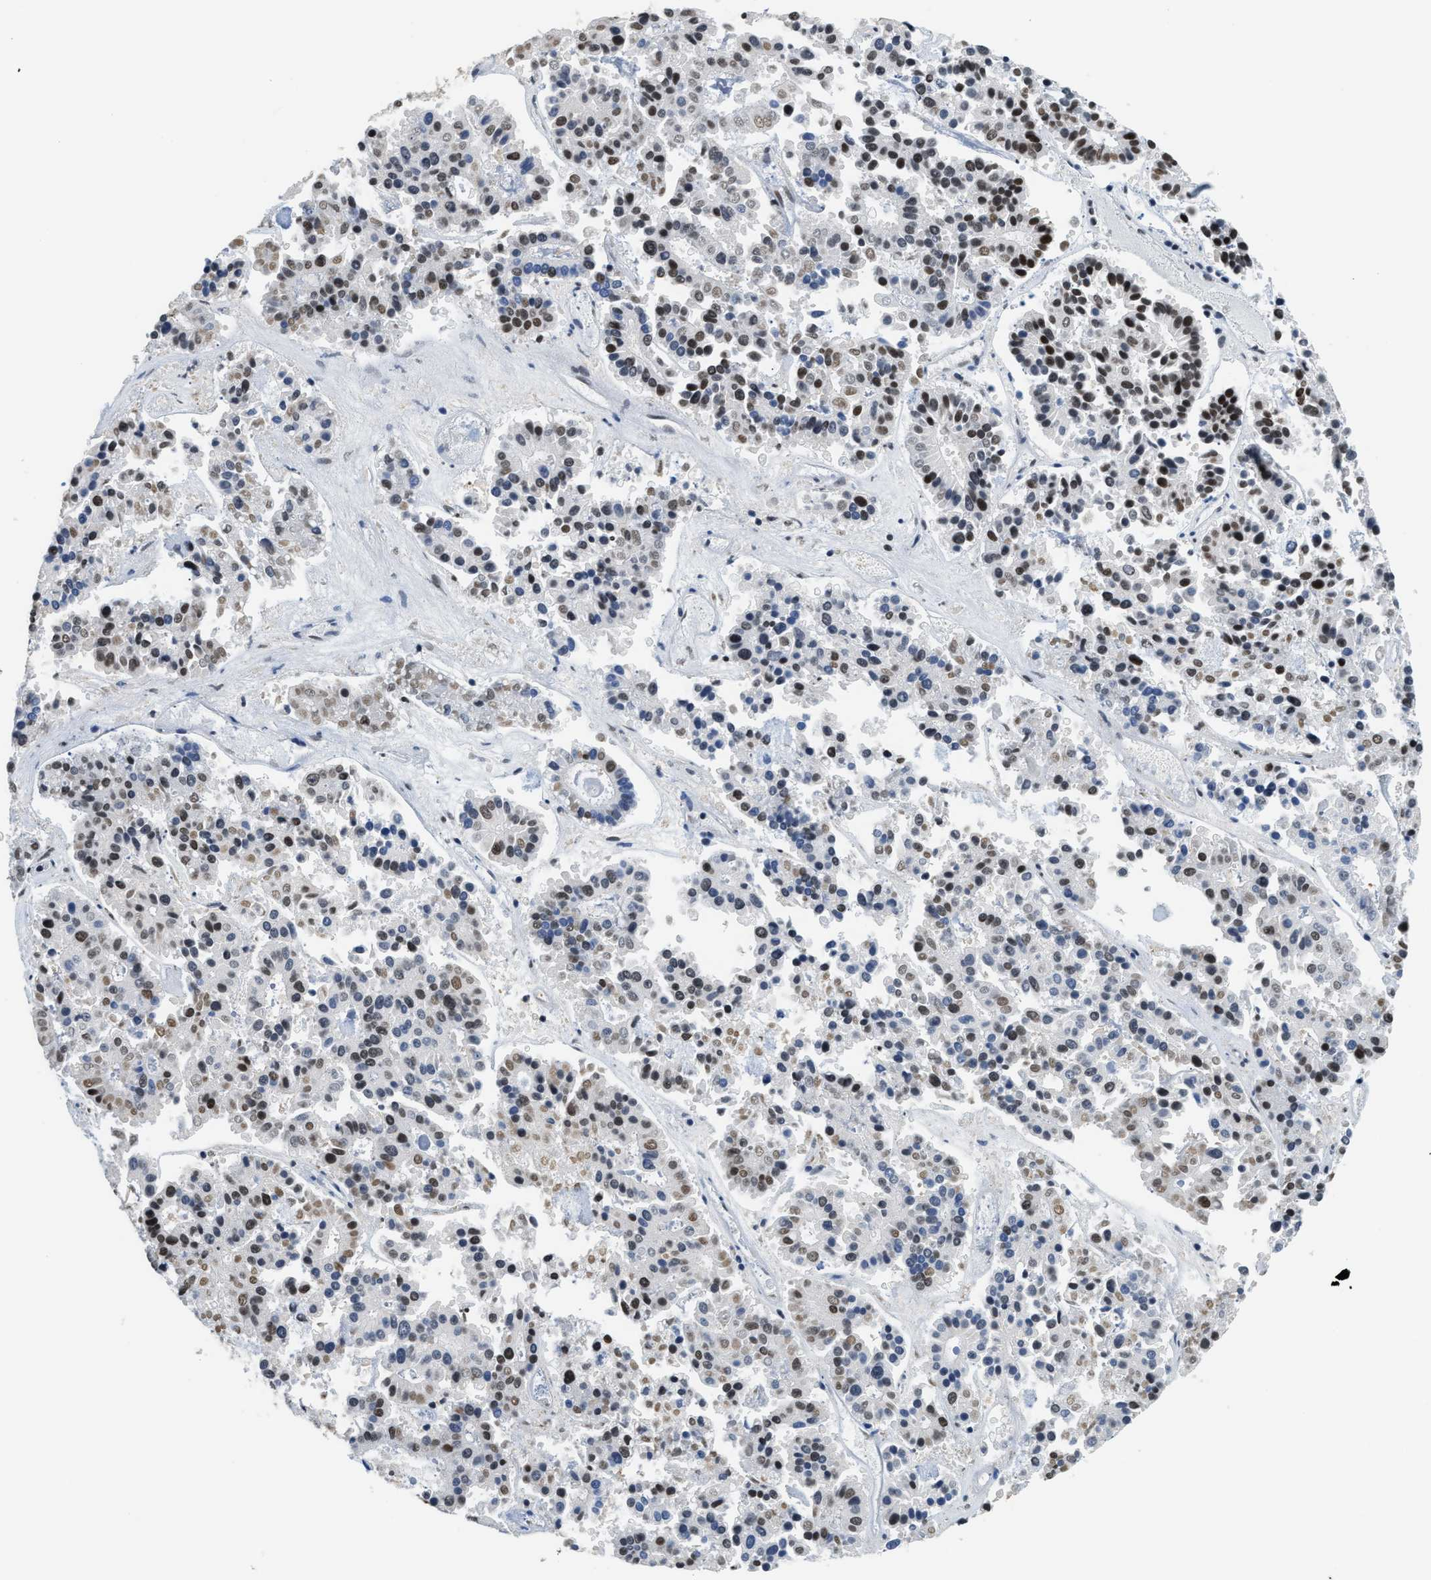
{"staining": {"intensity": "moderate", "quantity": "<25%", "location": "nuclear"}, "tissue": "pancreatic cancer", "cell_type": "Tumor cells", "image_type": "cancer", "snomed": [{"axis": "morphology", "description": "Adenocarcinoma, NOS"}, {"axis": "topography", "description": "Pancreas"}], "caption": "High-power microscopy captured an immunohistochemistry histopathology image of pancreatic cancer (adenocarcinoma), revealing moderate nuclear expression in approximately <25% of tumor cells.", "gene": "RAD21", "patient": {"sex": "male", "age": 50}}